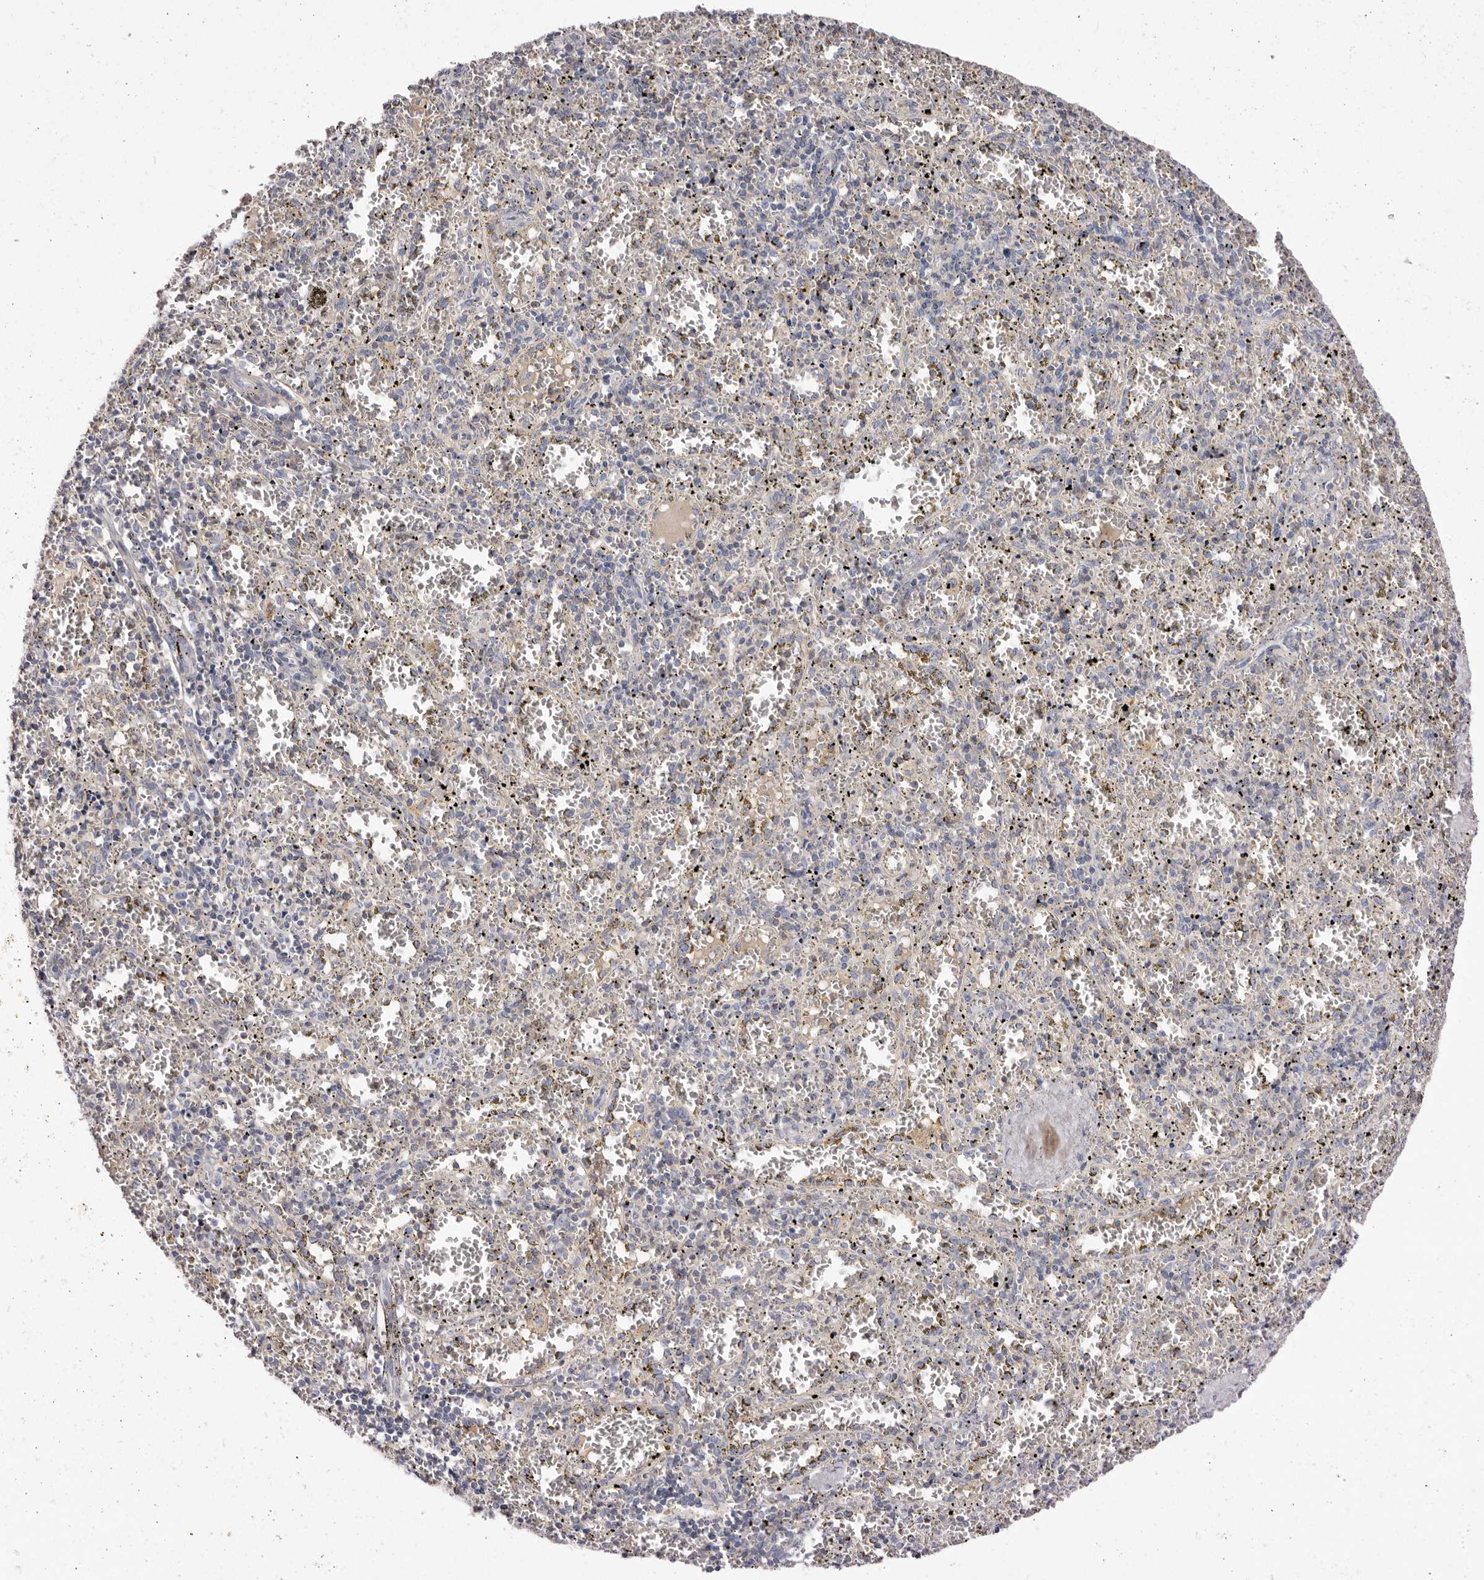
{"staining": {"intensity": "strong", "quantity": "<25%", "location": "cytoplasmic/membranous"}, "tissue": "spleen", "cell_type": "Cells in red pulp", "image_type": "normal", "snomed": [{"axis": "morphology", "description": "Normal tissue, NOS"}, {"axis": "topography", "description": "Spleen"}], "caption": "This is a photomicrograph of immunohistochemistry (IHC) staining of normal spleen, which shows strong staining in the cytoplasmic/membranous of cells in red pulp.", "gene": "S1PR5", "patient": {"sex": "male", "age": 11}}